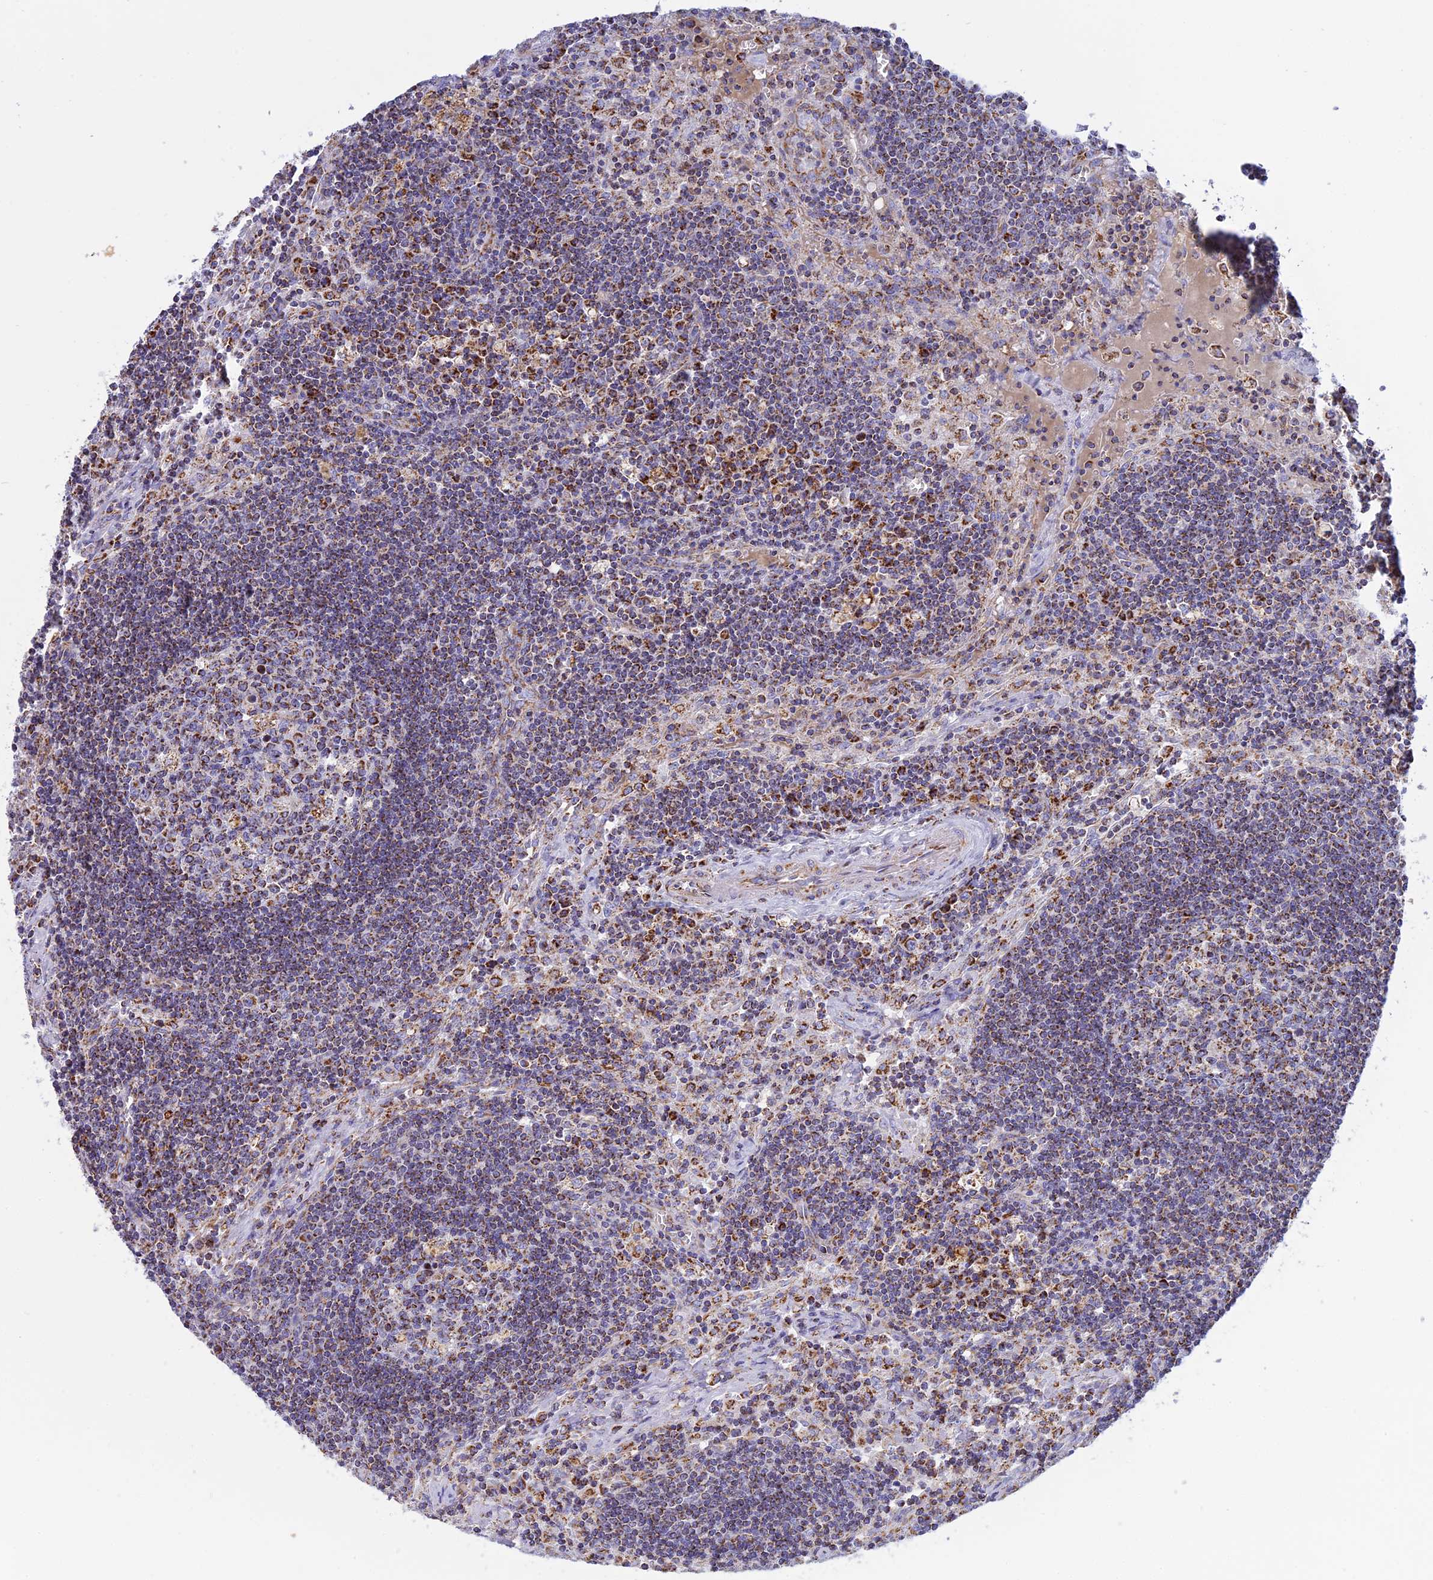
{"staining": {"intensity": "moderate", "quantity": ">75%", "location": "cytoplasmic/membranous"}, "tissue": "lymph node", "cell_type": "Germinal center cells", "image_type": "normal", "snomed": [{"axis": "morphology", "description": "Normal tissue, NOS"}, {"axis": "topography", "description": "Lymph node"}], "caption": "Lymph node stained with a brown dye displays moderate cytoplasmic/membranous positive expression in approximately >75% of germinal center cells.", "gene": "KCNG1", "patient": {"sex": "male", "age": 58}}